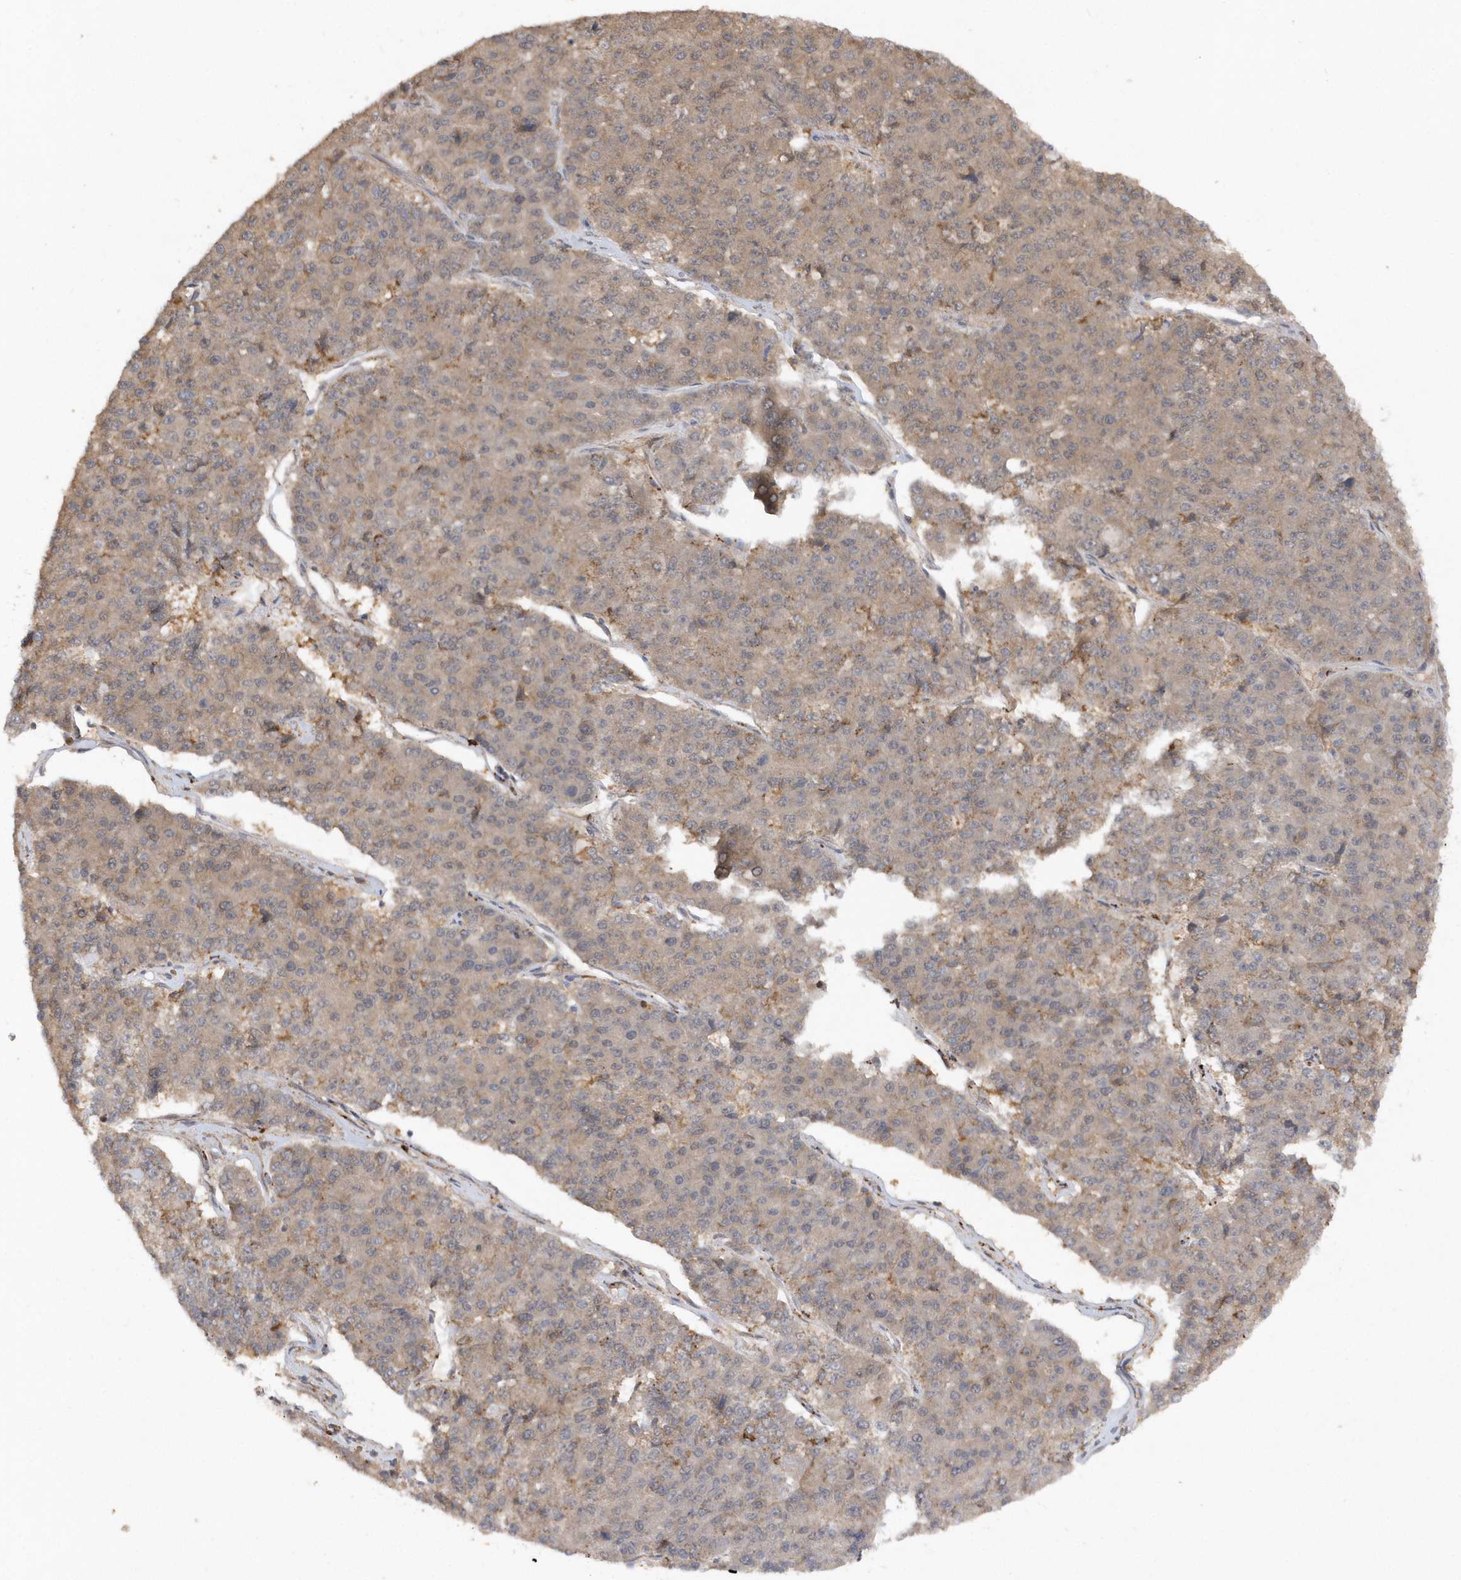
{"staining": {"intensity": "weak", "quantity": ">75%", "location": "cytoplasmic/membranous"}, "tissue": "pancreatic cancer", "cell_type": "Tumor cells", "image_type": "cancer", "snomed": [{"axis": "morphology", "description": "Adenocarcinoma, NOS"}, {"axis": "topography", "description": "Pancreas"}], "caption": "A low amount of weak cytoplasmic/membranous expression is appreciated in about >75% of tumor cells in adenocarcinoma (pancreatic) tissue.", "gene": "RPE", "patient": {"sex": "male", "age": 50}}